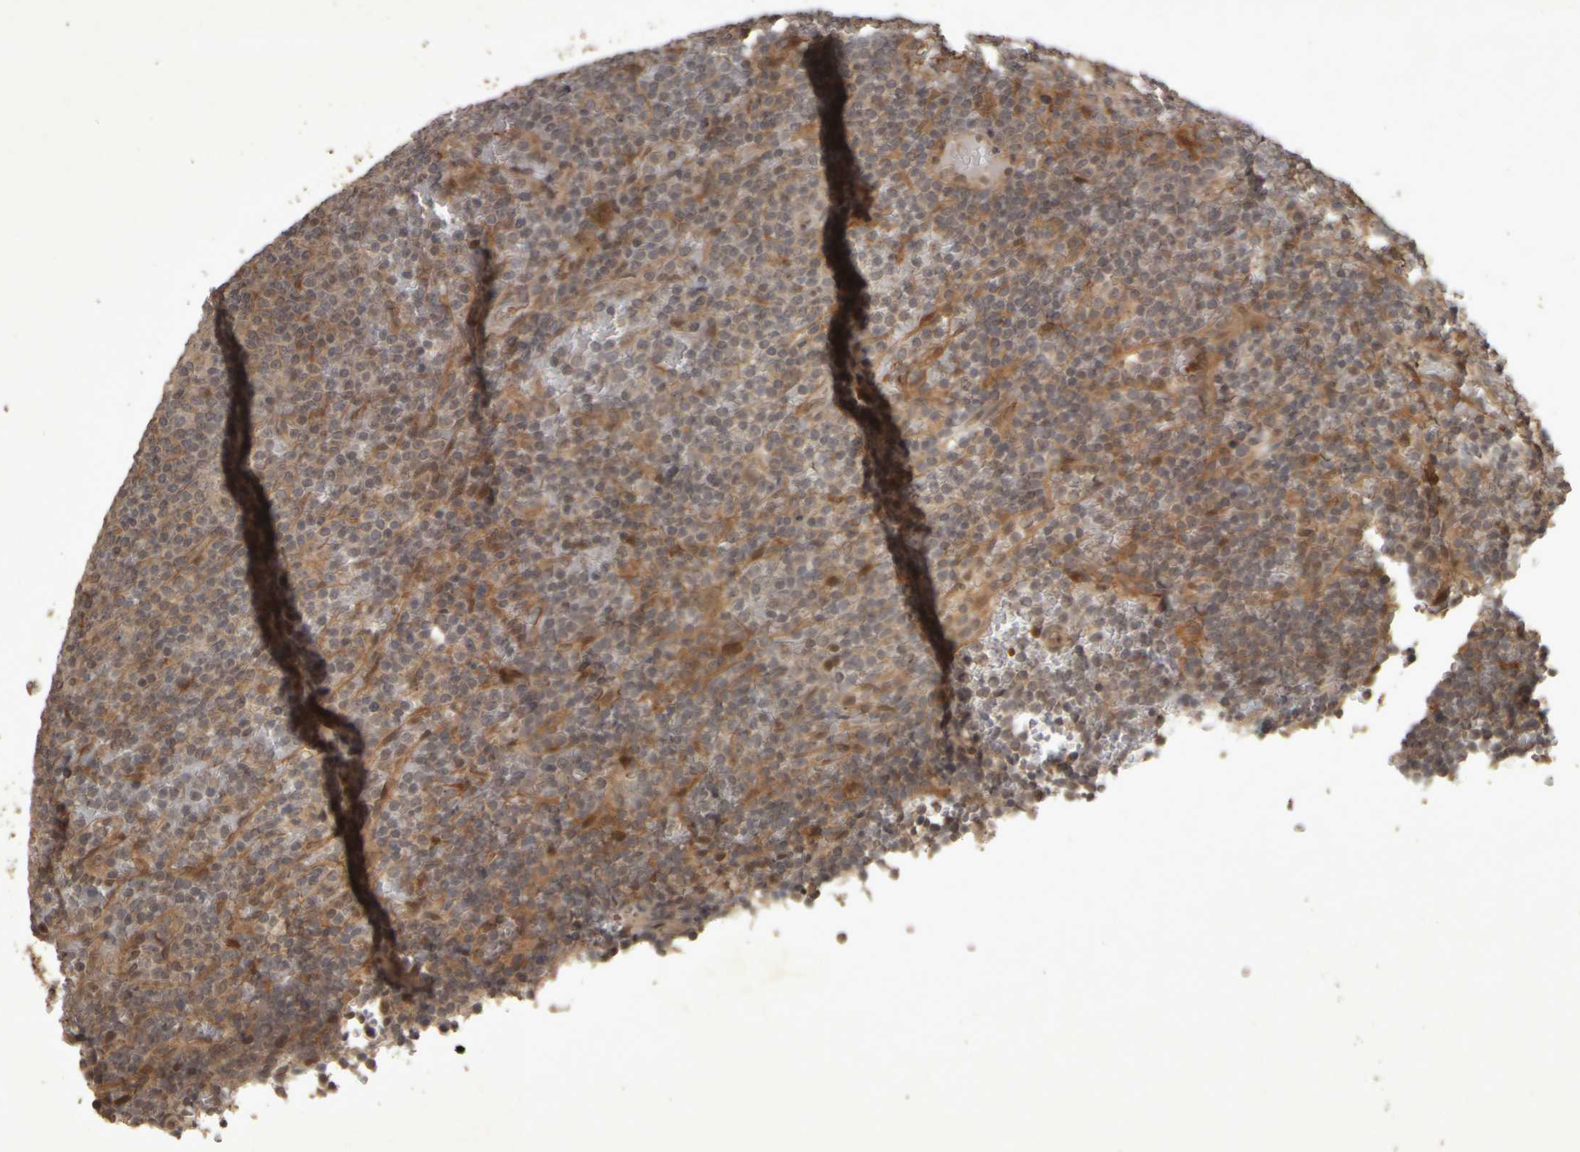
{"staining": {"intensity": "weak", "quantity": "<25%", "location": "cytoplasmic/membranous"}, "tissue": "lymphoma", "cell_type": "Tumor cells", "image_type": "cancer", "snomed": [{"axis": "morphology", "description": "Malignant lymphoma, non-Hodgkin's type, Low grade"}, {"axis": "topography", "description": "Spleen"}], "caption": "An immunohistochemistry micrograph of lymphoma is shown. There is no staining in tumor cells of lymphoma.", "gene": "ACO1", "patient": {"sex": "female", "age": 77}}